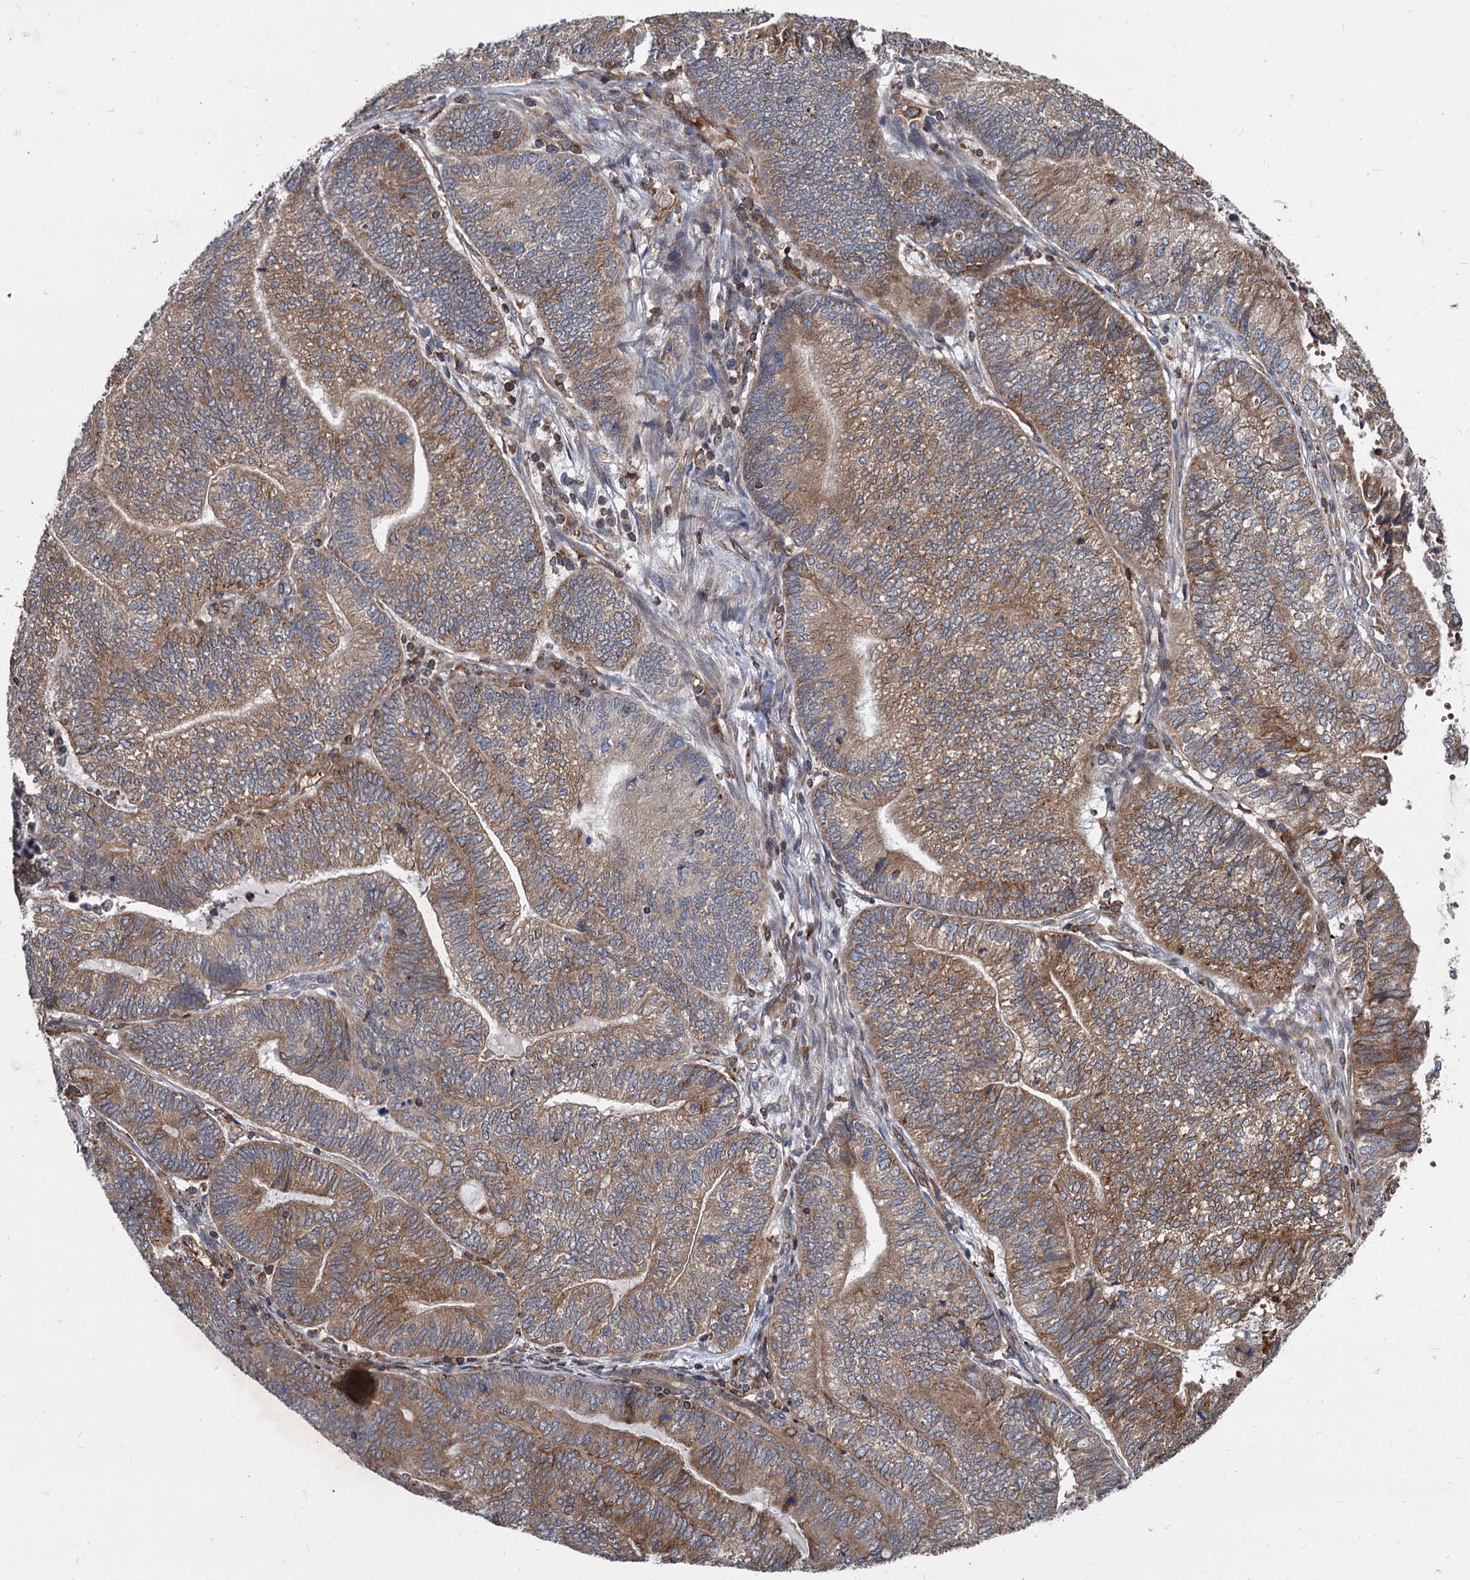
{"staining": {"intensity": "moderate", "quantity": ">75%", "location": "cytoplasmic/membranous"}, "tissue": "endometrial cancer", "cell_type": "Tumor cells", "image_type": "cancer", "snomed": [{"axis": "morphology", "description": "Adenocarcinoma, NOS"}, {"axis": "topography", "description": "Uterus"}, {"axis": "topography", "description": "Endometrium"}], "caption": "Endometrial cancer tissue exhibits moderate cytoplasmic/membranous staining in about >75% of tumor cells, visualized by immunohistochemistry.", "gene": "STIM1", "patient": {"sex": "female", "age": 70}}